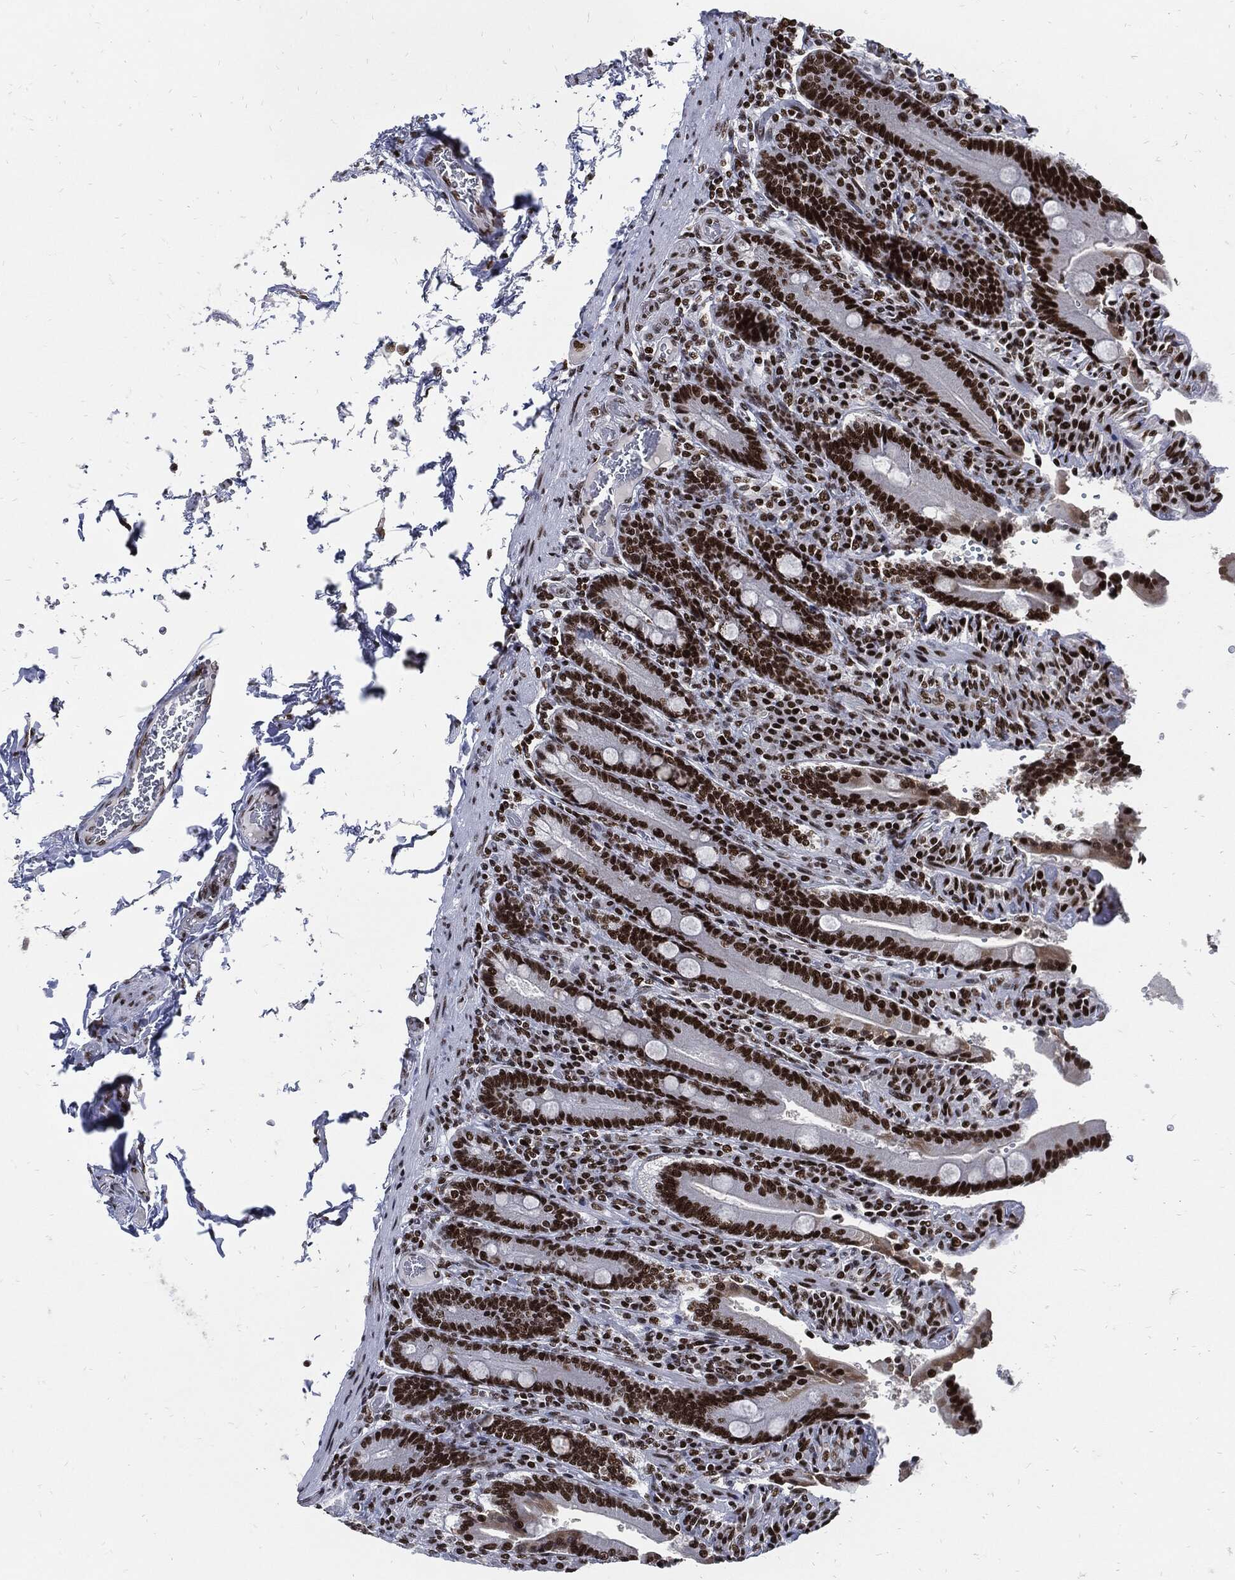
{"staining": {"intensity": "strong", "quantity": ">75%", "location": "nuclear"}, "tissue": "duodenum", "cell_type": "Glandular cells", "image_type": "normal", "snomed": [{"axis": "morphology", "description": "Normal tissue, NOS"}, {"axis": "topography", "description": "Duodenum"}], "caption": "Strong nuclear positivity for a protein is seen in approximately >75% of glandular cells of unremarkable duodenum using IHC.", "gene": "TERF2", "patient": {"sex": "female", "age": 62}}